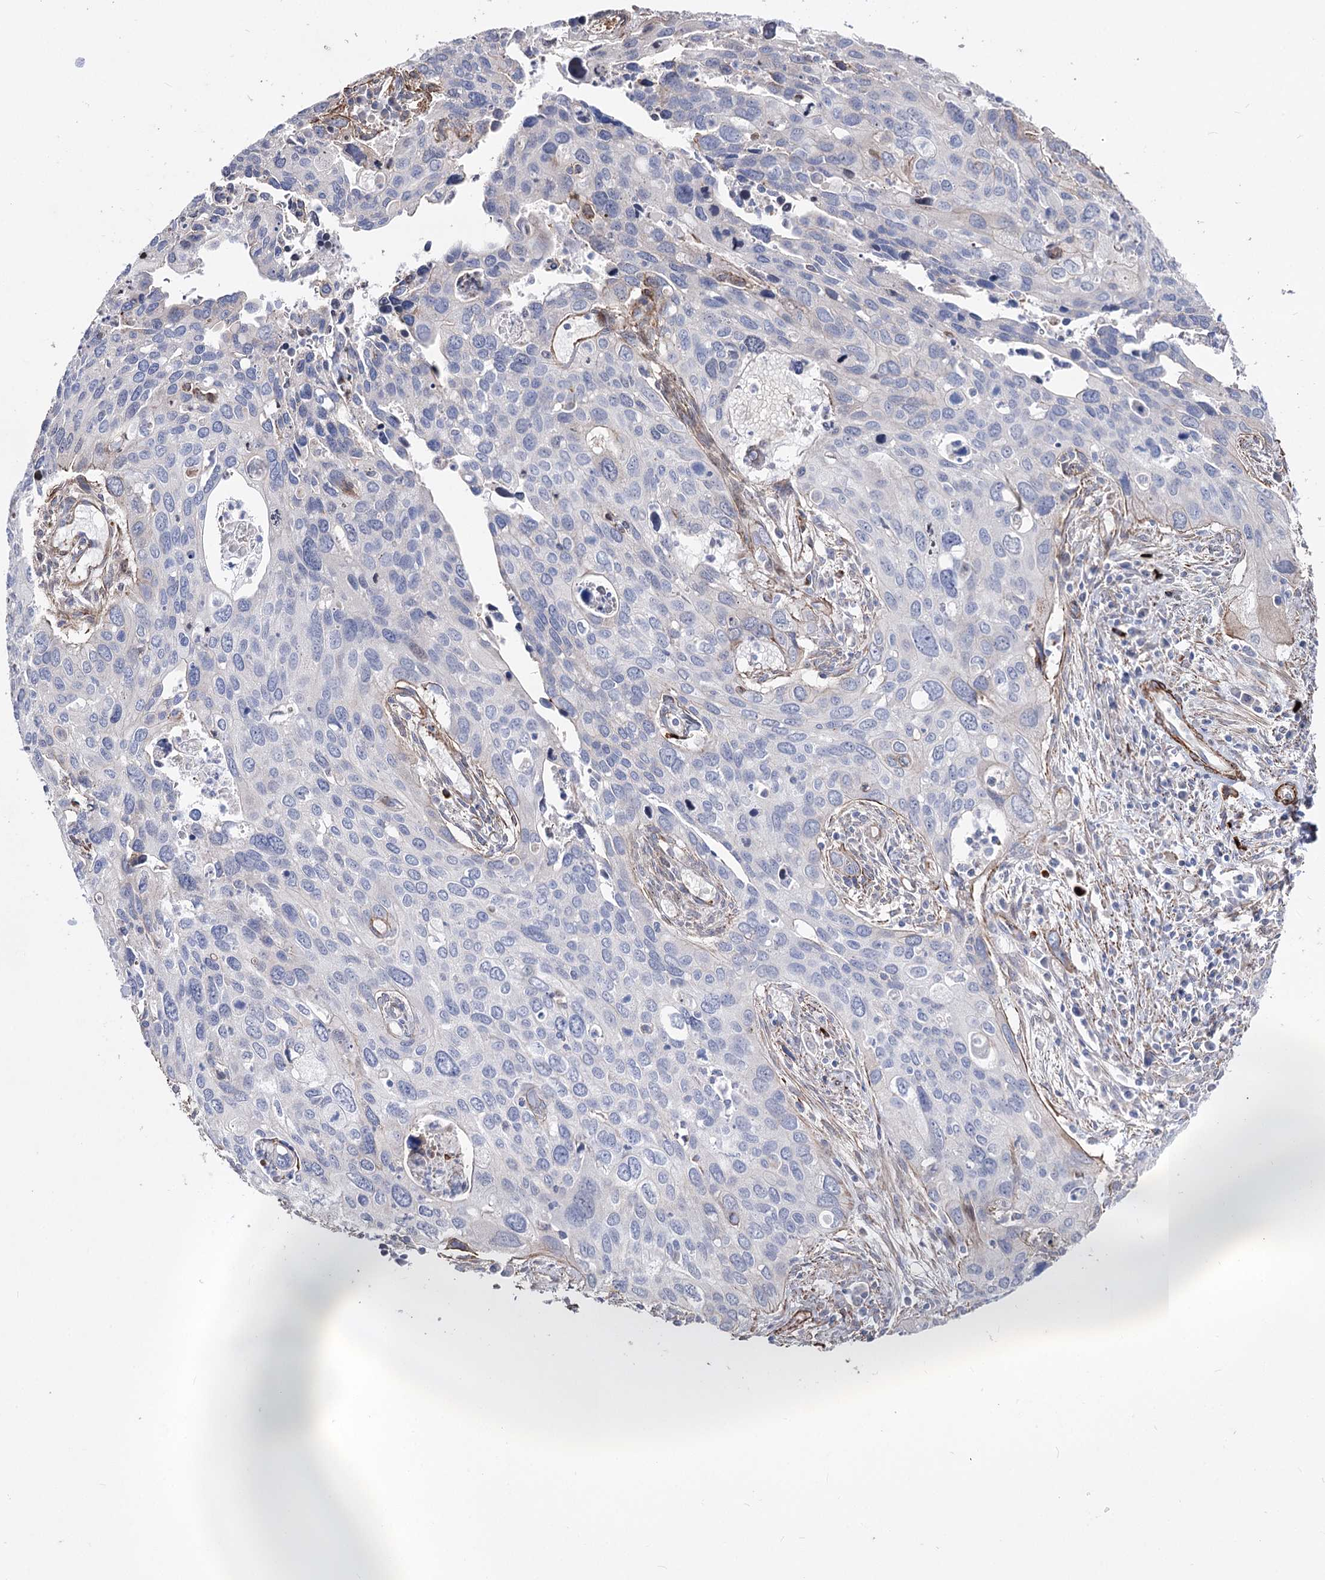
{"staining": {"intensity": "negative", "quantity": "none", "location": "none"}, "tissue": "cervical cancer", "cell_type": "Tumor cells", "image_type": "cancer", "snomed": [{"axis": "morphology", "description": "Squamous cell carcinoma, NOS"}, {"axis": "topography", "description": "Cervix"}], "caption": "High power microscopy image of an immunohistochemistry micrograph of cervical cancer, revealing no significant expression in tumor cells.", "gene": "ARHGAP20", "patient": {"sex": "female", "age": 55}}